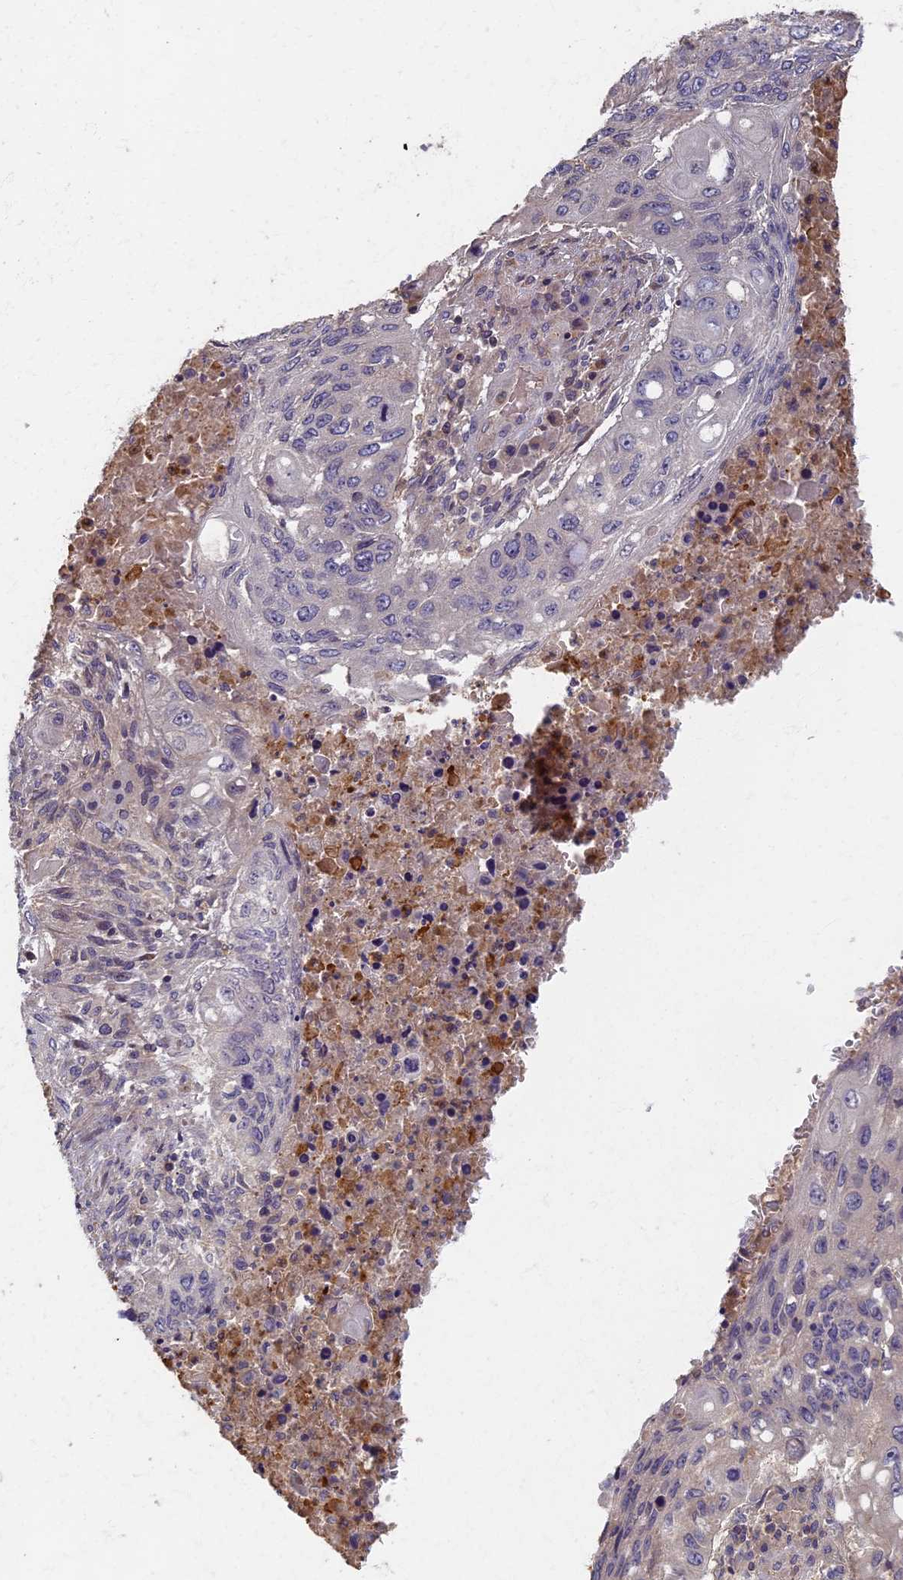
{"staining": {"intensity": "negative", "quantity": "none", "location": "none"}, "tissue": "lung cancer", "cell_type": "Tumor cells", "image_type": "cancer", "snomed": [{"axis": "morphology", "description": "Squamous cell carcinoma, NOS"}, {"axis": "topography", "description": "Lung"}], "caption": "Lung cancer (squamous cell carcinoma) was stained to show a protein in brown. There is no significant positivity in tumor cells.", "gene": "AP4E1", "patient": {"sex": "female", "age": 63}}